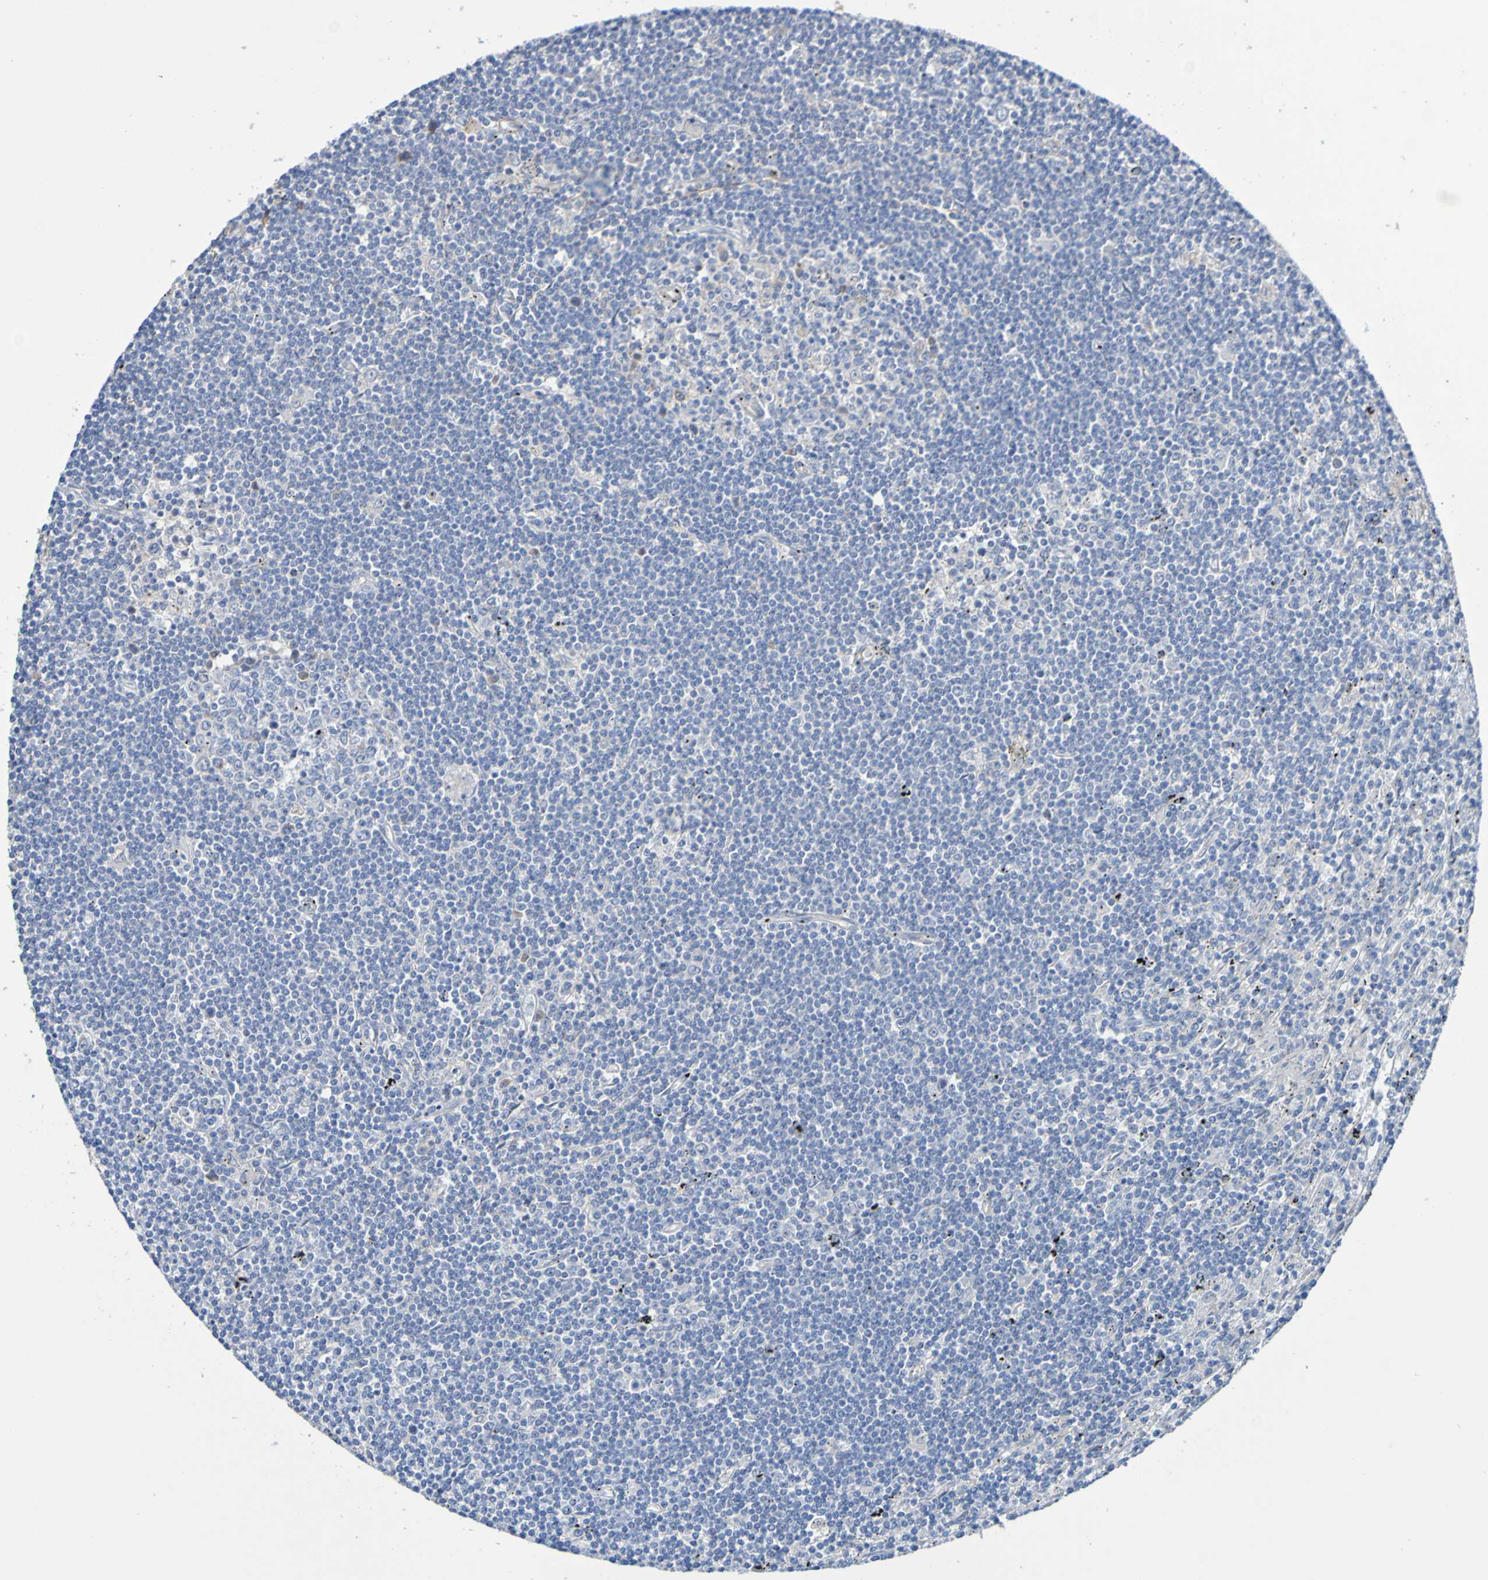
{"staining": {"intensity": "negative", "quantity": "none", "location": "none"}, "tissue": "lymphoma", "cell_type": "Tumor cells", "image_type": "cancer", "snomed": [{"axis": "morphology", "description": "Malignant lymphoma, non-Hodgkin's type, Low grade"}, {"axis": "topography", "description": "Spleen"}], "caption": "An immunohistochemistry (IHC) histopathology image of low-grade malignant lymphoma, non-Hodgkin's type is shown. There is no staining in tumor cells of low-grade malignant lymphoma, non-Hodgkin's type.", "gene": "SRPRB", "patient": {"sex": "male", "age": 76}}